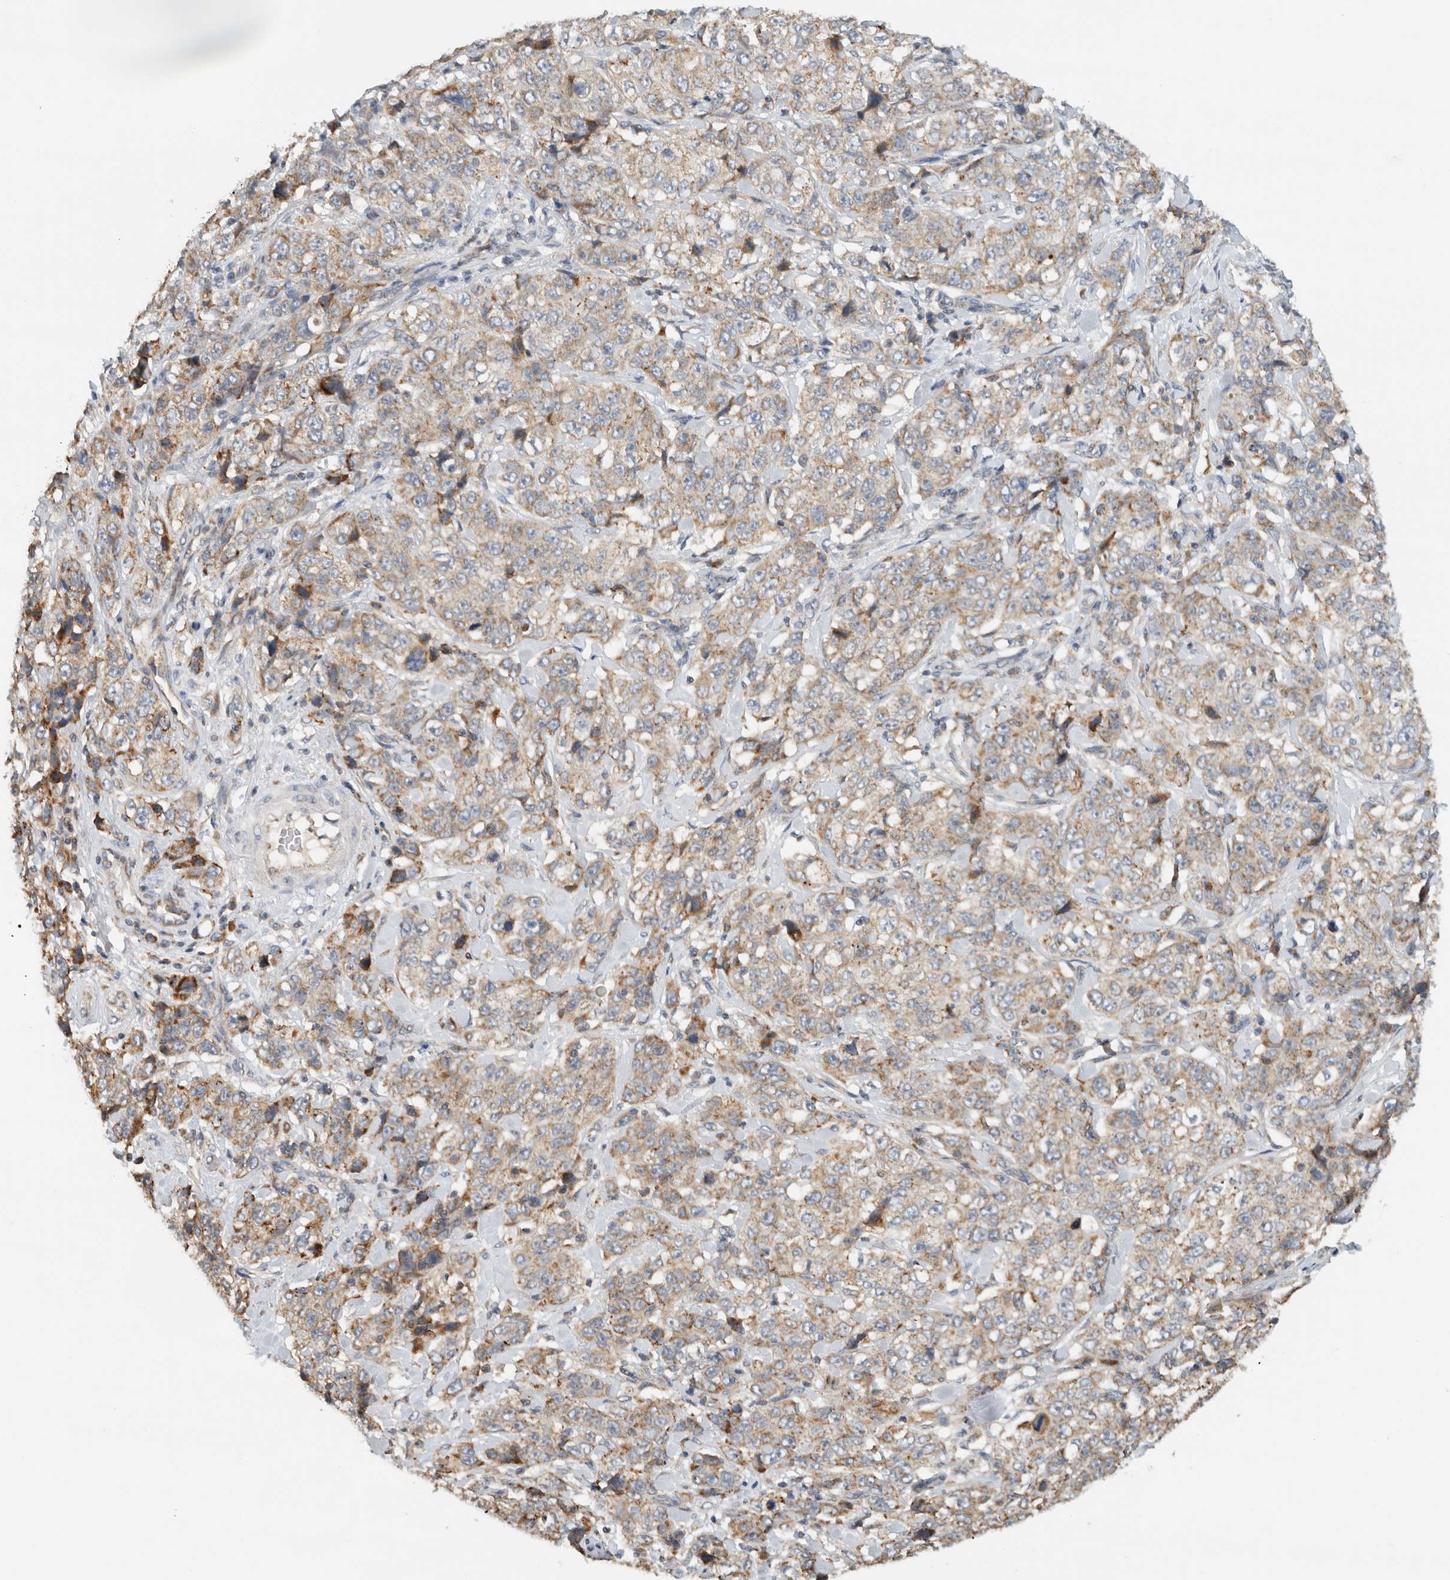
{"staining": {"intensity": "weak", "quantity": "25%-75%", "location": "cytoplasmic/membranous"}, "tissue": "stomach cancer", "cell_type": "Tumor cells", "image_type": "cancer", "snomed": [{"axis": "morphology", "description": "Adenocarcinoma, NOS"}, {"axis": "topography", "description": "Stomach"}], "caption": "An image showing weak cytoplasmic/membranous expression in about 25%-75% of tumor cells in stomach cancer (adenocarcinoma), as visualized by brown immunohistochemical staining.", "gene": "AMPD1", "patient": {"sex": "male", "age": 48}}